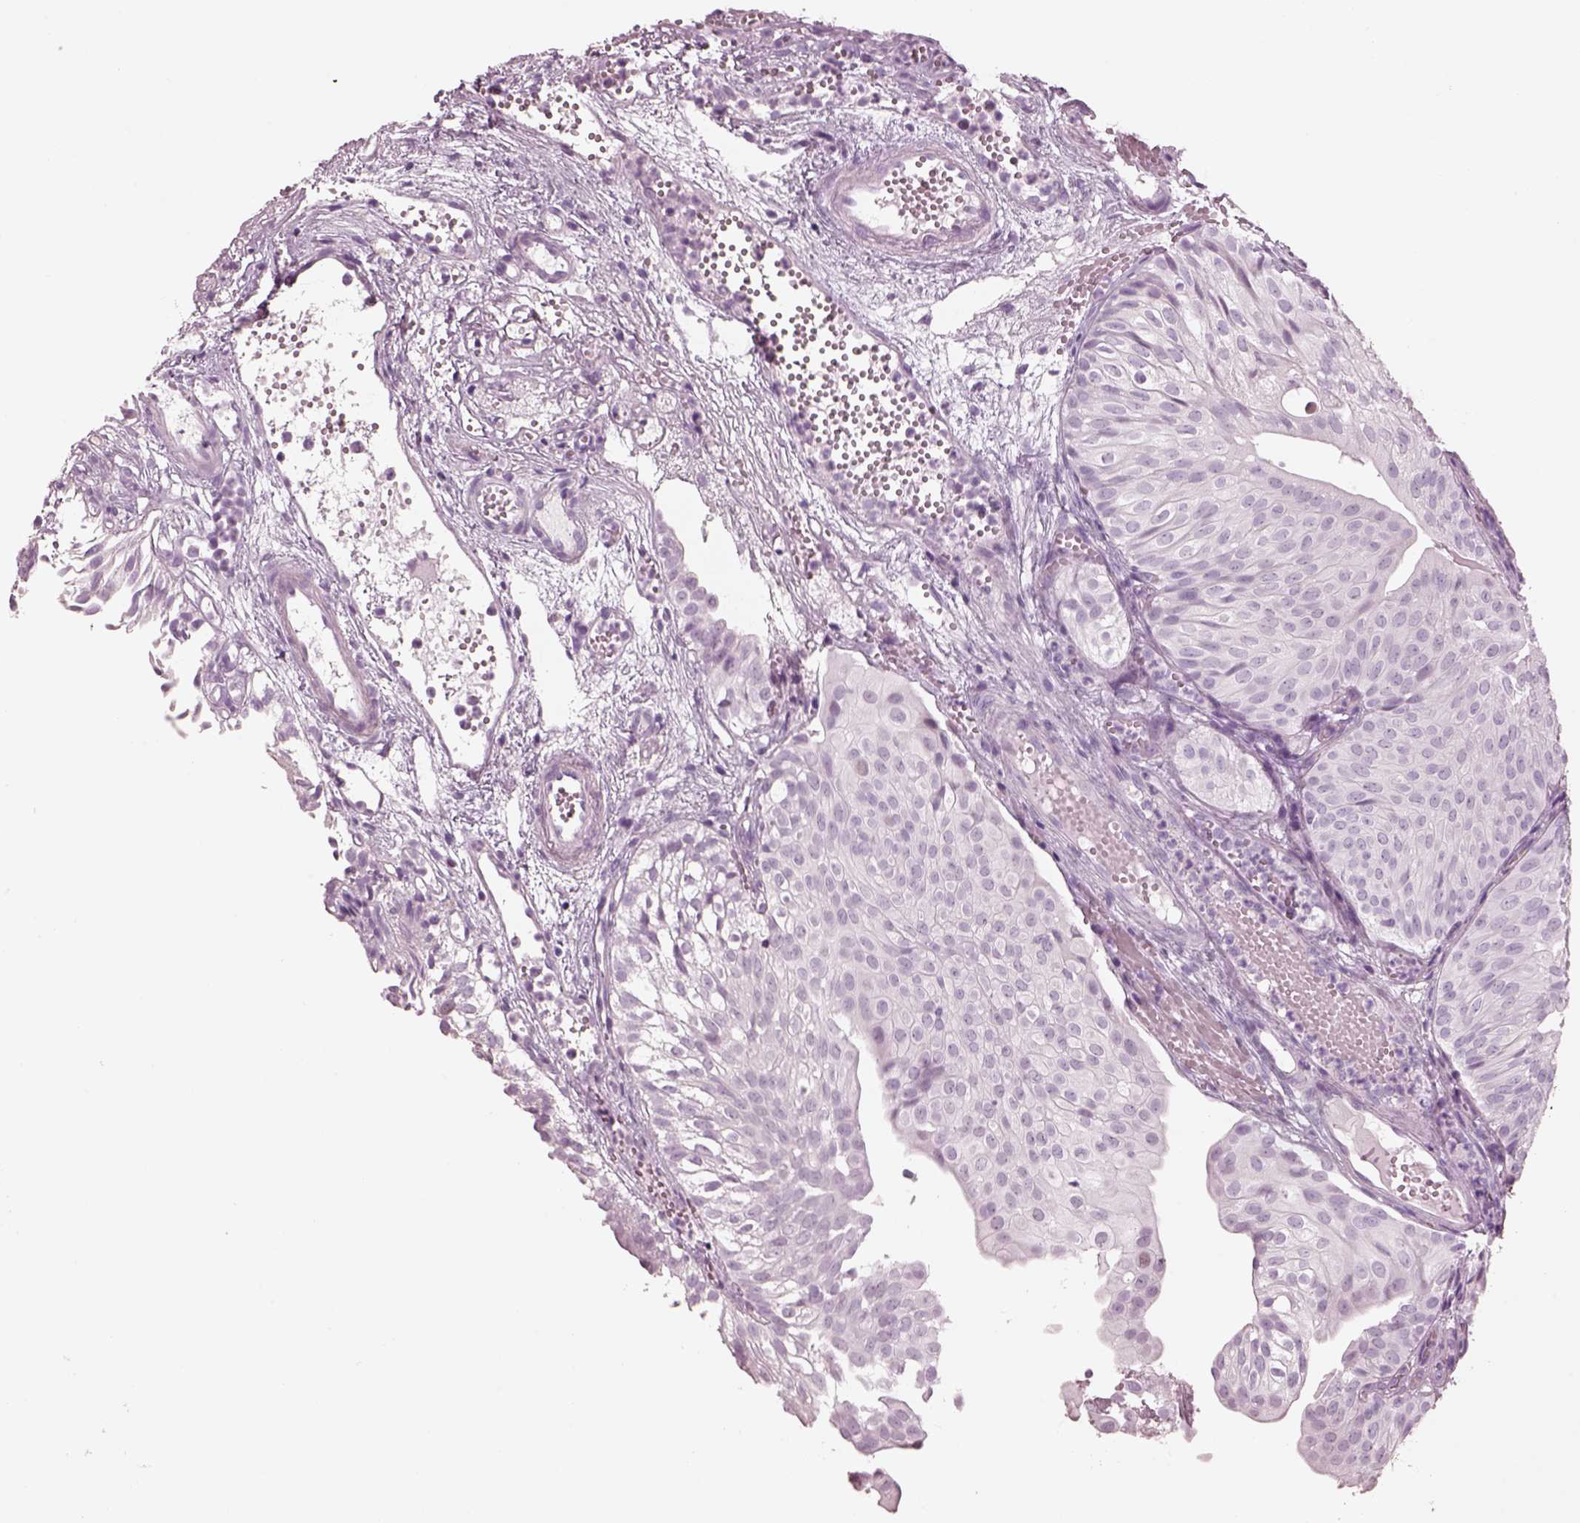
{"staining": {"intensity": "negative", "quantity": "none", "location": "none"}, "tissue": "urothelial cancer", "cell_type": "Tumor cells", "image_type": "cancer", "snomed": [{"axis": "morphology", "description": "Urothelial carcinoma, Low grade"}, {"axis": "topography", "description": "Urinary bladder"}], "caption": "An image of human urothelial cancer is negative for staining in tumor cells. The staining is performed using DAB brown chromogen with nuclei counter-stained in using hematoxylin.", "gene": "KRTAP24-1", "patient": {"sex": "male", "age": 72}}